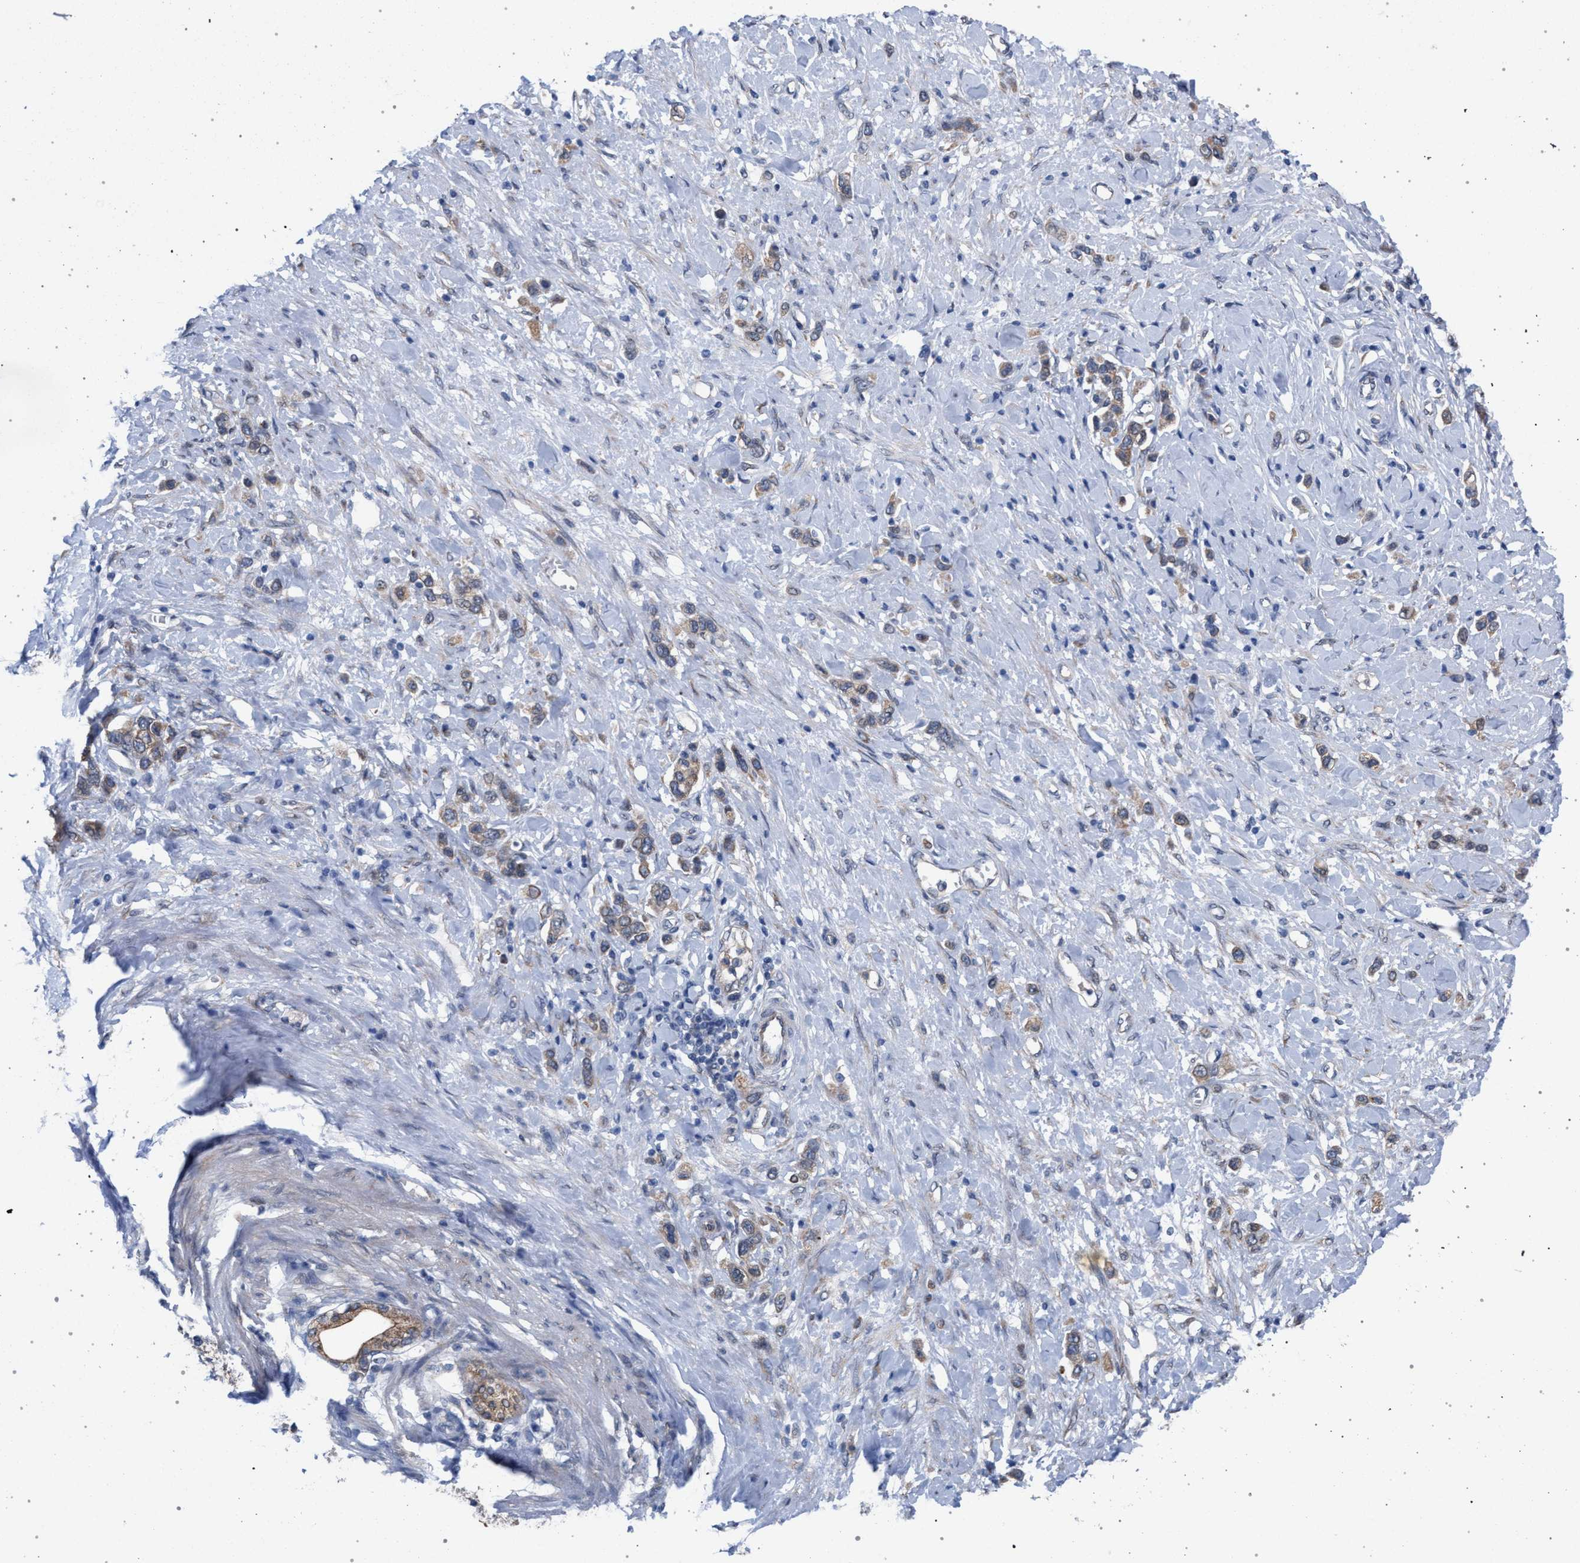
{"staining": {"intensity": "weak", "quantity": ">75%", "location": "cytoplasmic/membranous"}, "tissue": "stomach cancer", "cell_type": "Tumor cells", "image_type": "cancer", "snomed": [{"axis": "morphology", "description": "Adenocarcinoma, NOS"}, {"axis": "topography", "description": "Stomach"}], "caption": "Weak cytoplasmic/membranous staining for a protein is identified in about >75% of tumor cells of stomach adenocarcinoma using immunohistochemistry.", "gene": "ARPC5L", "patient": {"sex": "female", "age": 65}}